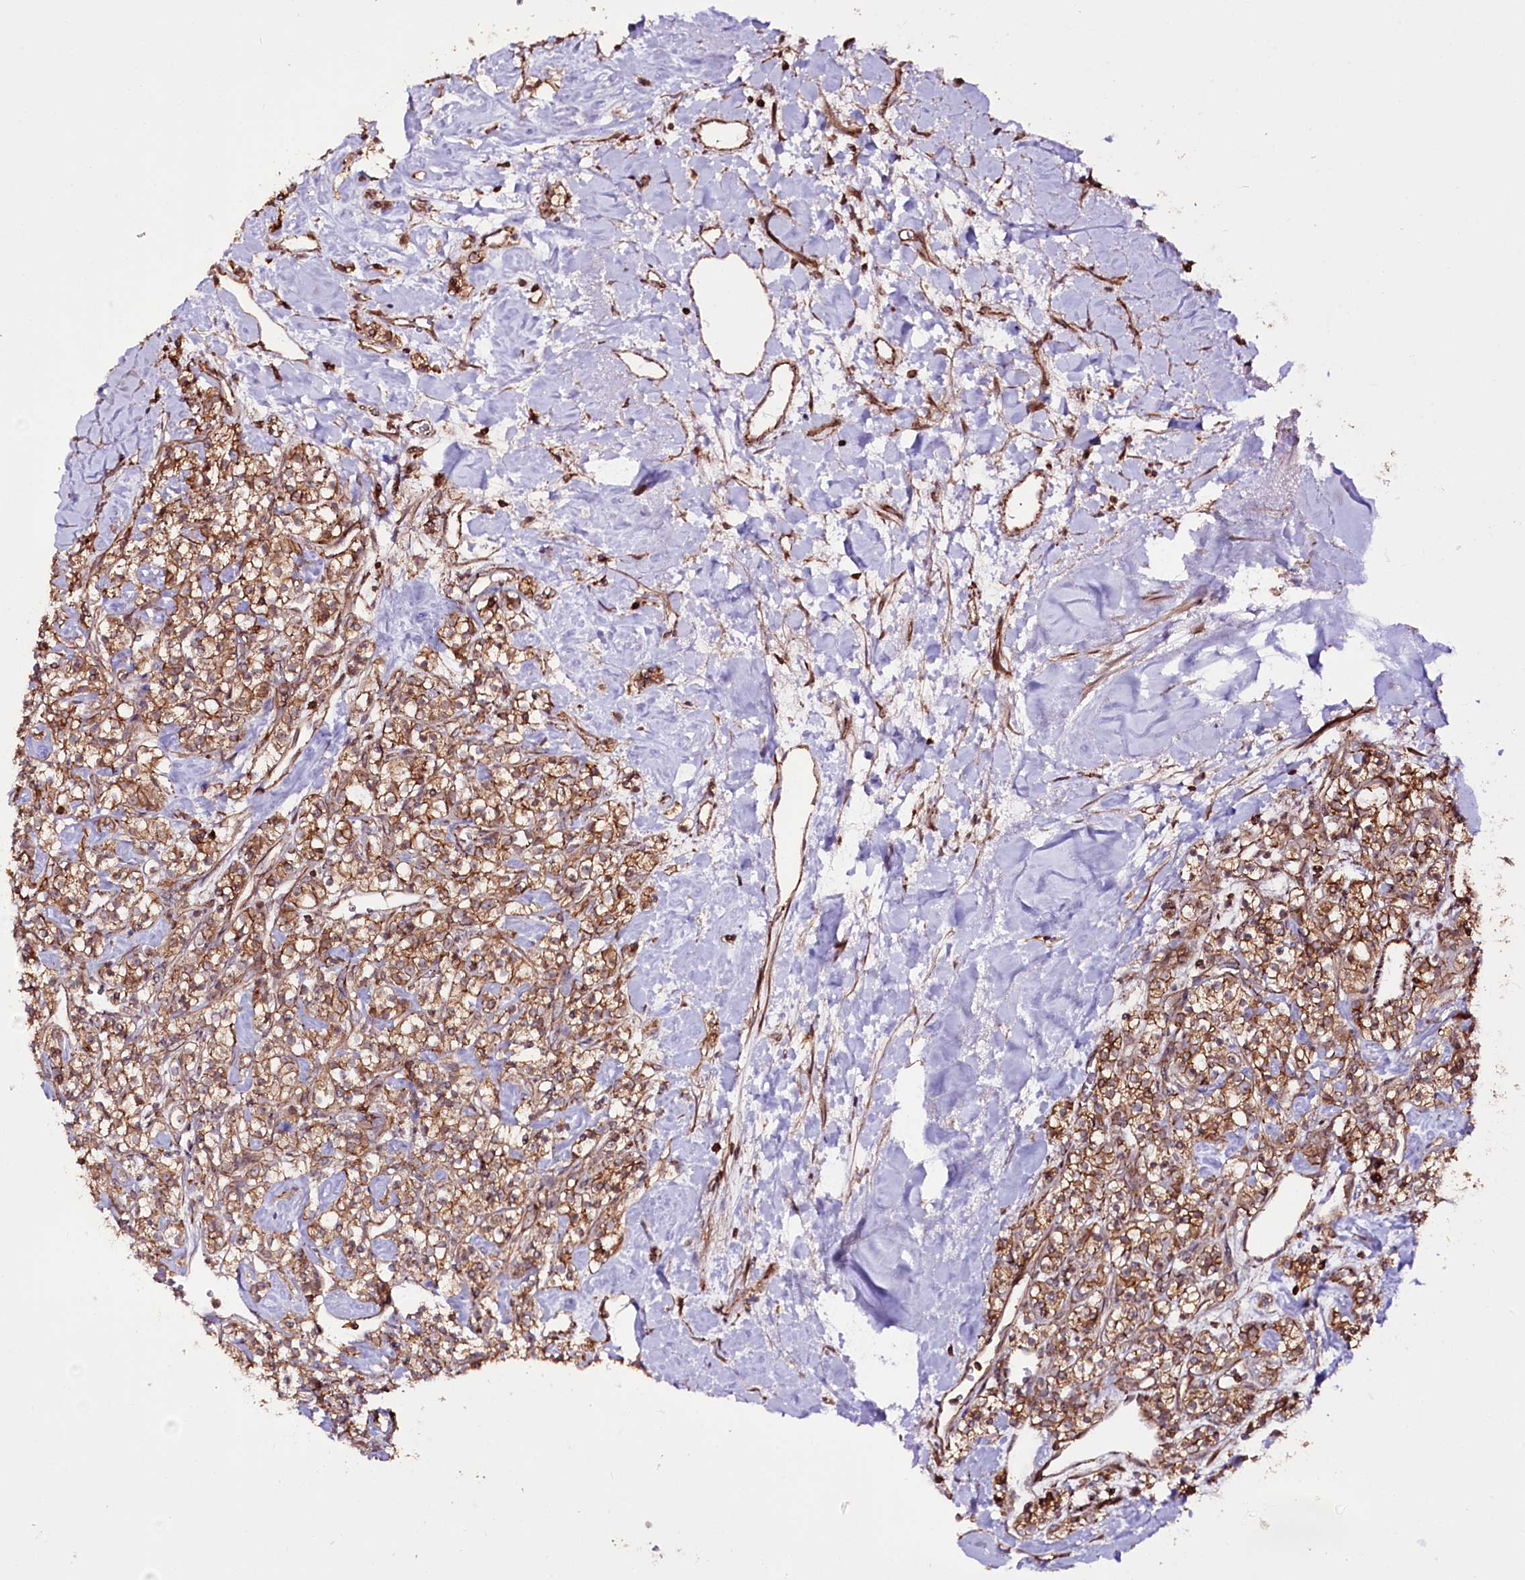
{"staining": {"intensity": "strong", "quantity": ">75%", "location": "cytoplasmic/membranous"}, "tissue": "renal cancer", "cell_type": "Tumor cells", "image_type": "cancer", "snomed": [{"axis": "morphology", "description": "Adenocarcinoma, NOS"}, {"axis": "topography", "description": "Kidney"}], "caption": "Immunohistochemical staining of renal cancer shows high levels of strong cytoplasmic/membranous staining in approximately >75% of tumor cells.", "gene": "DHX29", "patient": {"sex": "male", "age": 77}}